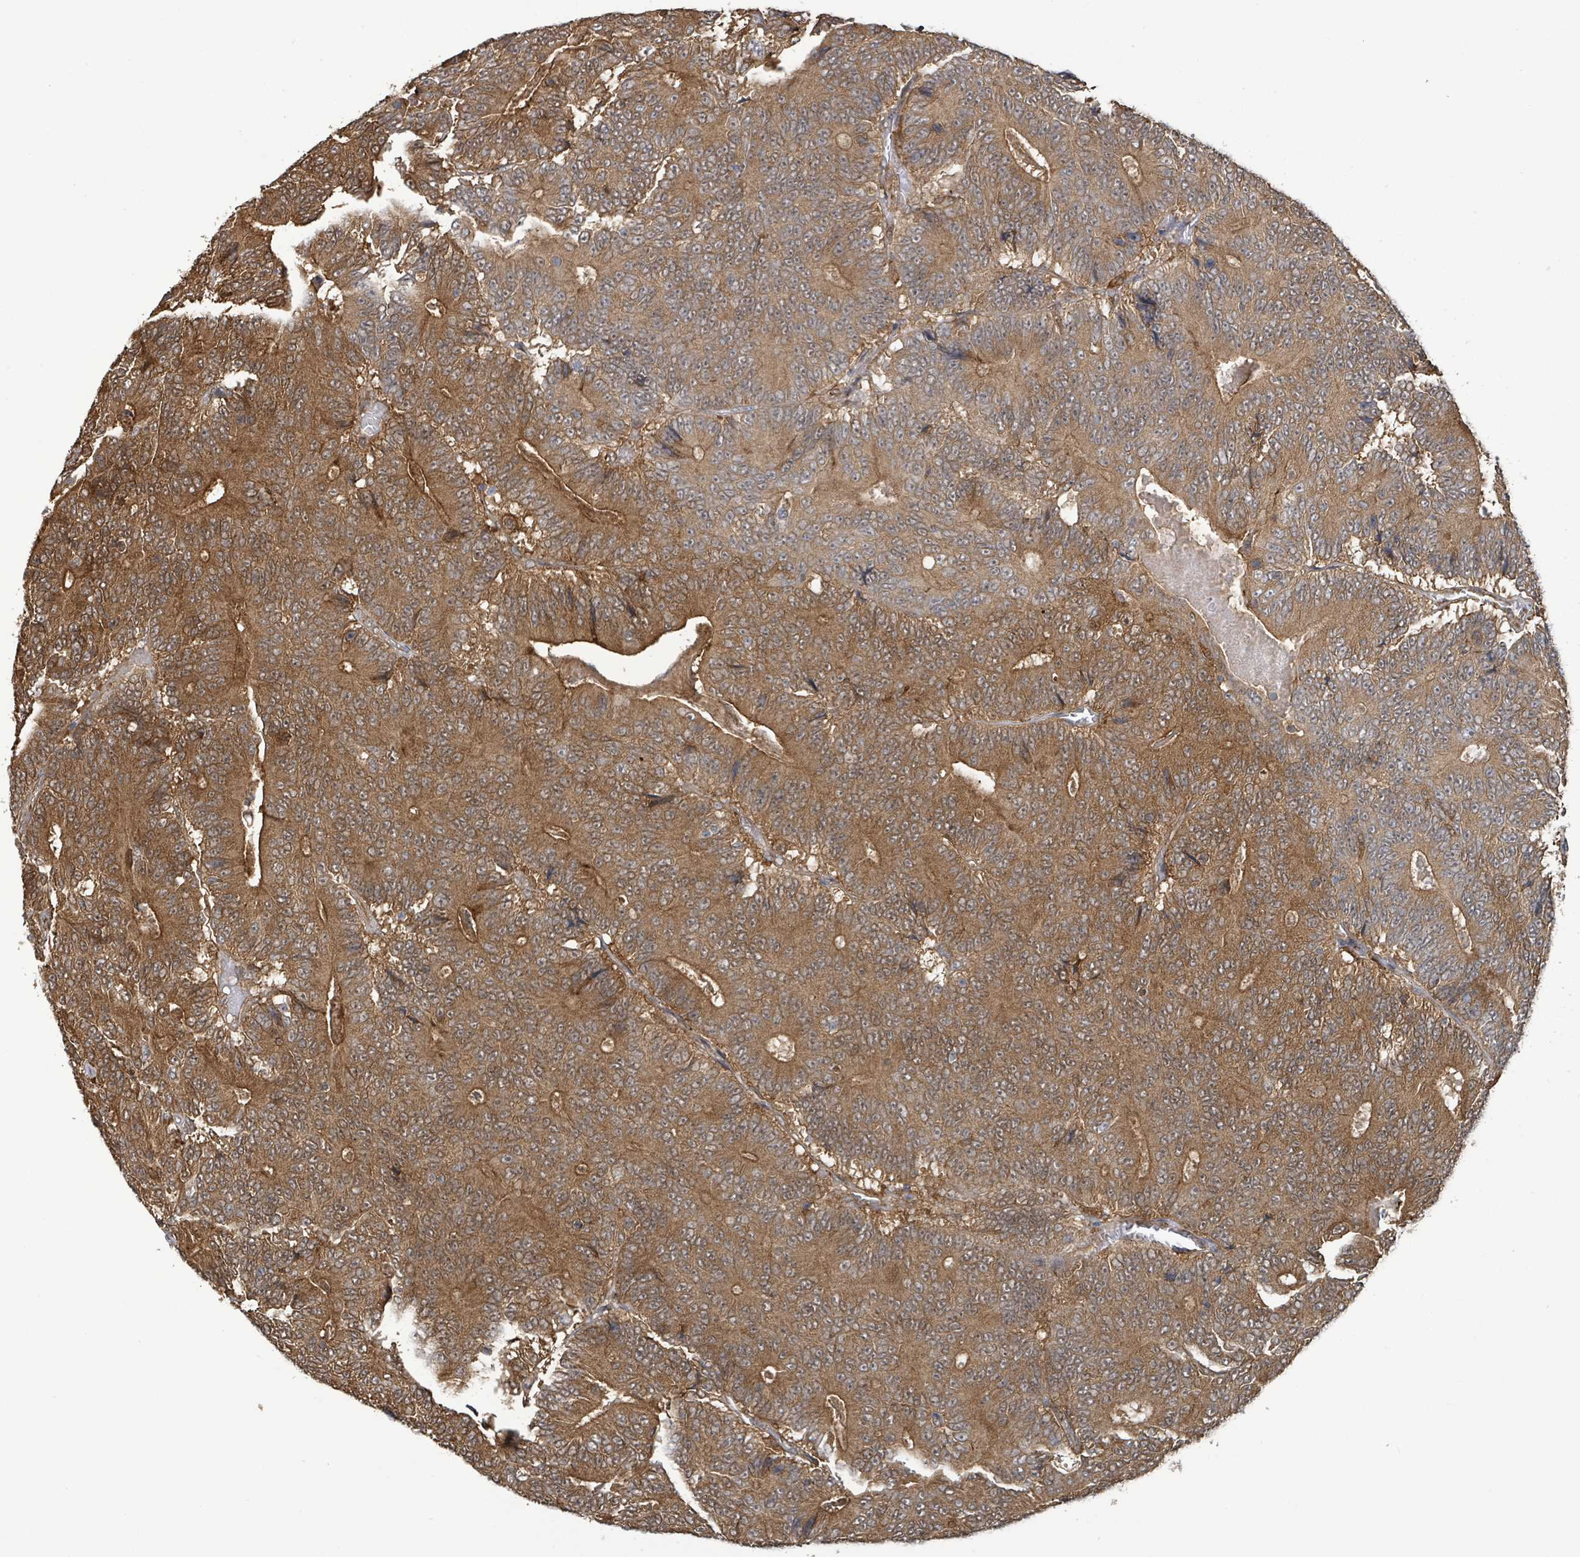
{"staining": {"intensity": "strong", "quantity": ">75%", "location": "cytoplasmic/membranous"}, "tissue": "colorectal cancer", "cell_type": "Tumor cells", "image_type": "cancer", "snomed": [{"axis": "morphology", "description": "Adenocarcinoma, NOS"}, {"axis": "topography", "description": "Colon"}], "caption": "A high-resolution histopathology image shows immunohistochemistry staining of adenocarcinoma (colorectal), which displays strong cytoplasmic/membranous positivity in approximately >75% of tumor cells.", "gene": "ARPIN", "patient": {"sex": "male", "age": 83}}